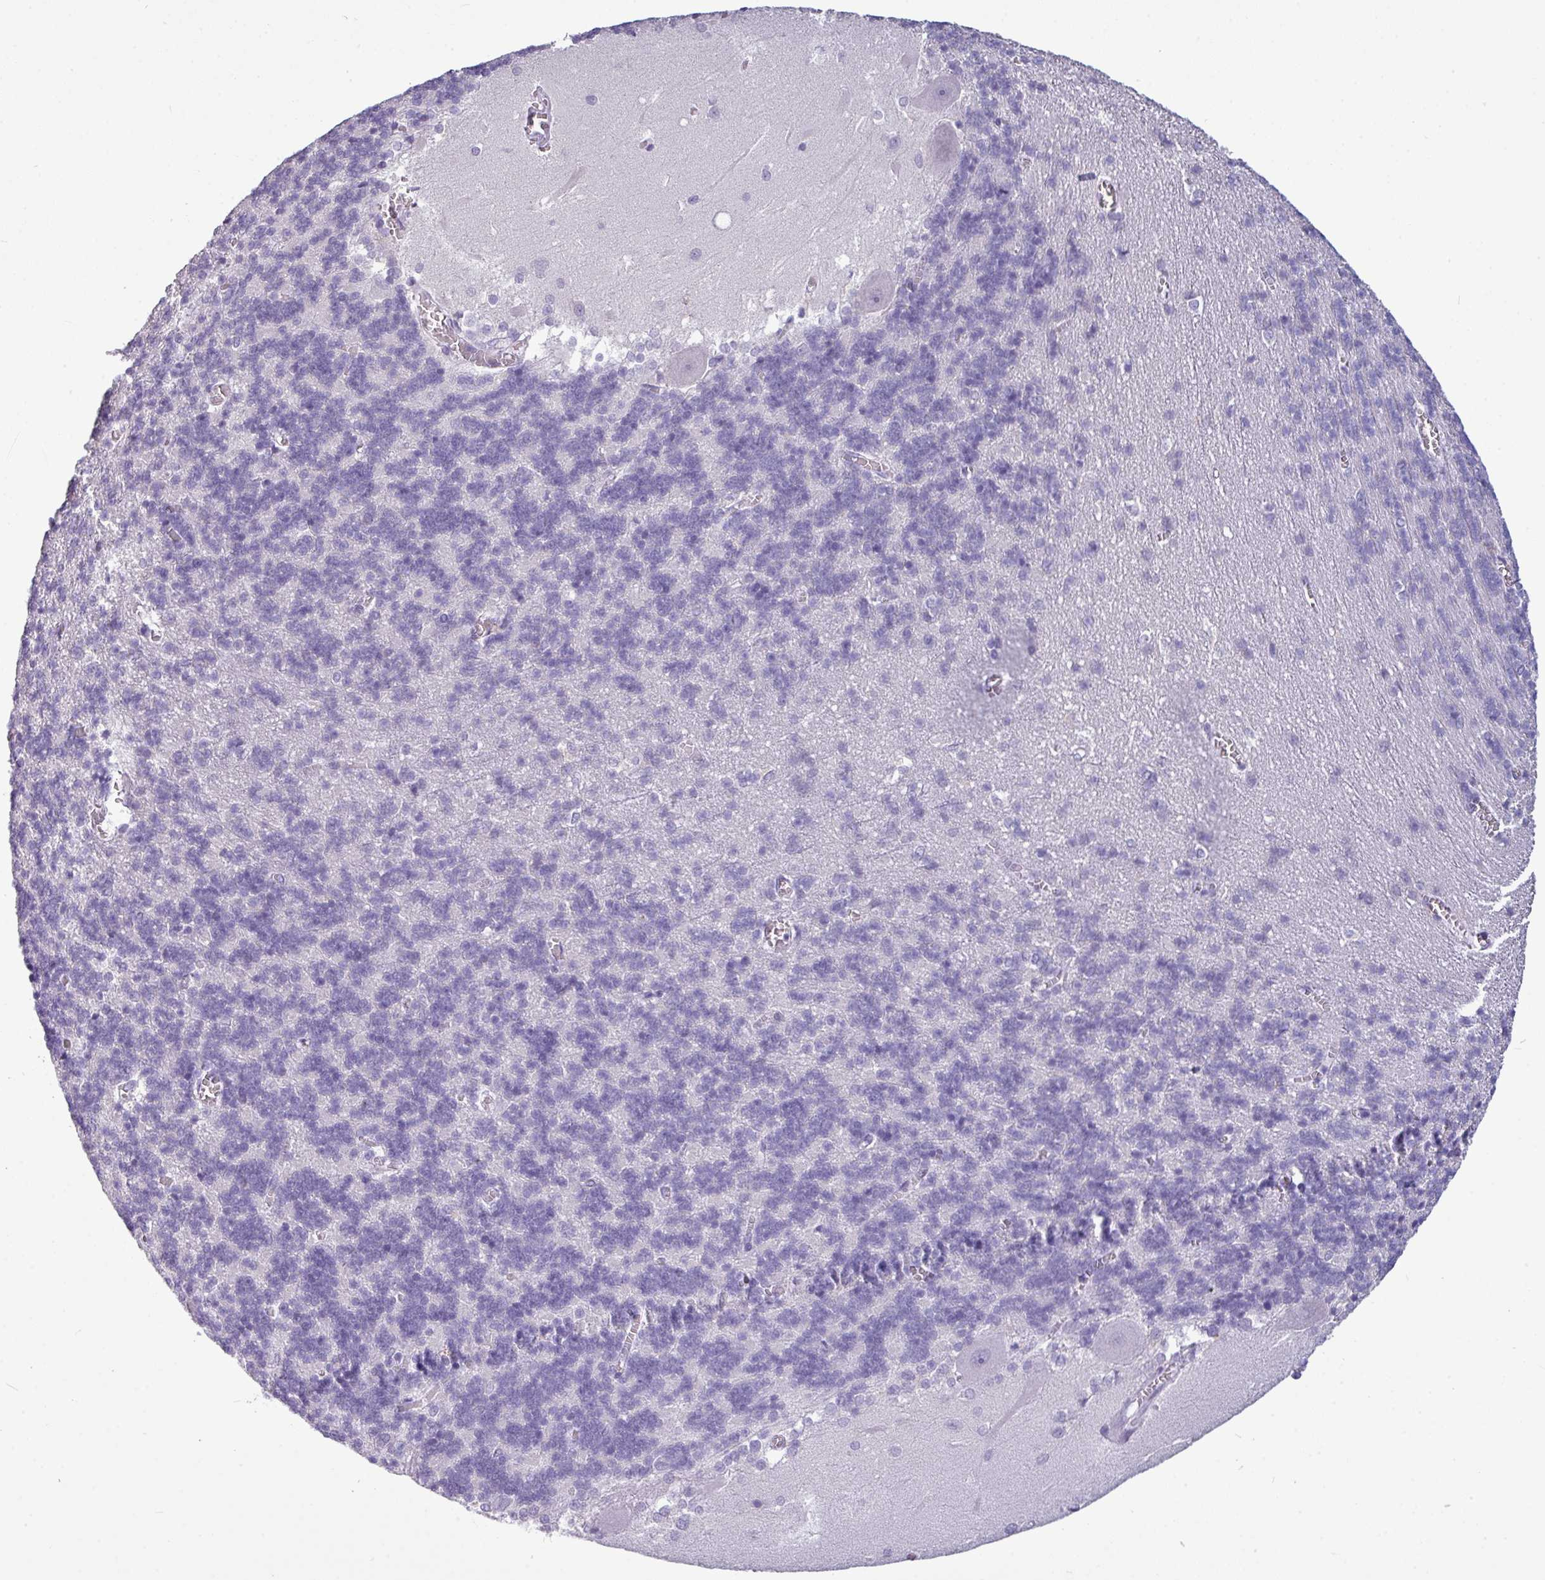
{"staining": {"intensity": "negative", "quantity": "none", "location": "none"}, "tissue": "cerebellum", "cell_type": "Cells in granular layer", "image_type": "normal", "snomed": [{"axis": "morphology", "description": "Normal tissue, NOS"}, {"axis": "topography", "description": "Cerebellum"}], "caption": "Immunohistochemistry of benign human cerebellum reveals no positivity in cells in granular layer.", "gene": "TMEM91", "patient": {"sex": "male", "age": 37}}